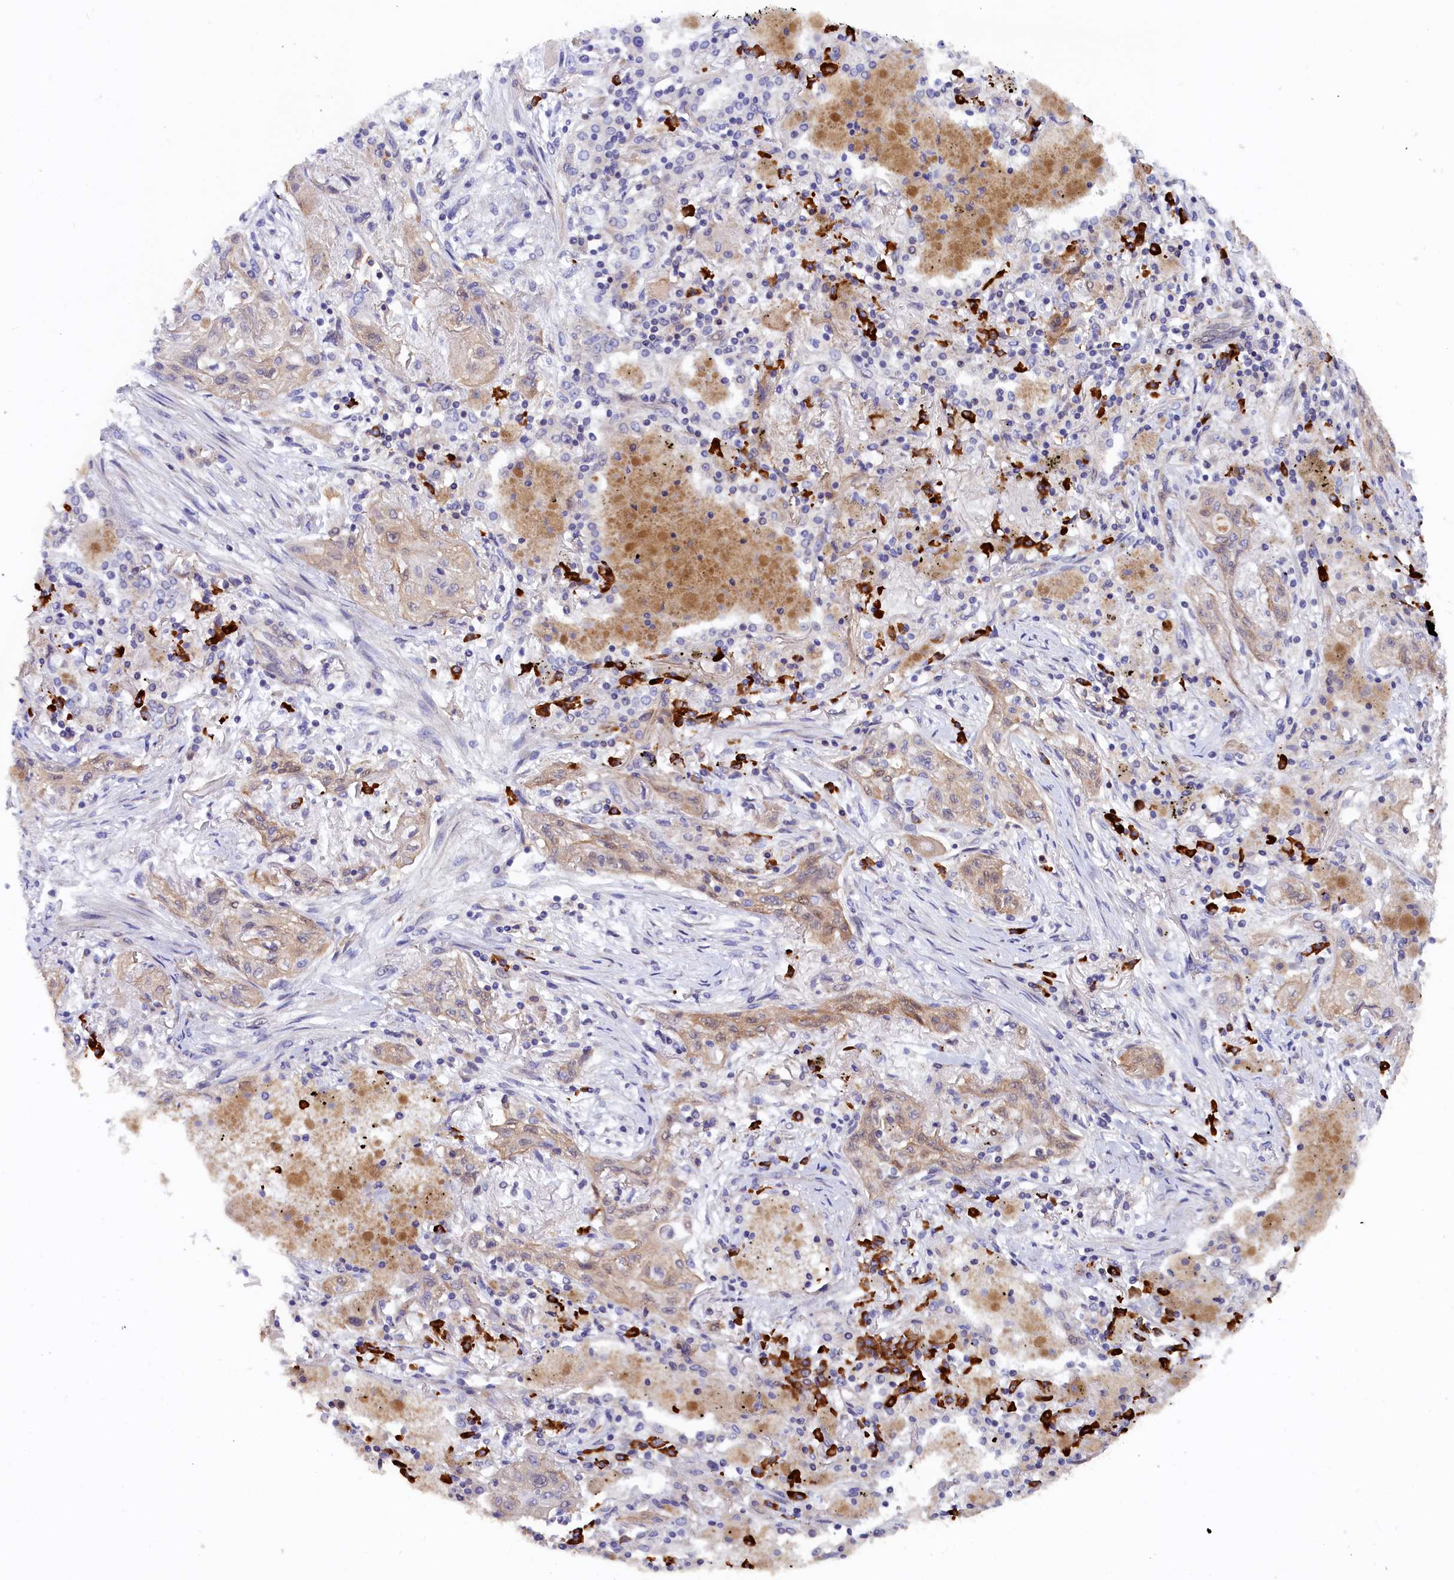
{"staining": {"intensity": "weak", "quantity": "25%-75%", "location": "cytoplasmic/membranous"}, "tissue": "lung cancer", "cell_type": "Tumor cells", "image_type": "cancer", "snomed": [{"axis": "morphology", "description": "Squamous cell carcinoma, NOS"}, {"axis": "topography", "description": "Lung"}], "caption": "An image showing weak cytoplasmic/membranous staining in approximately 25%-75% of tumor cells in lung squamous cell carcinoma, as visualized by brown immunohistochemical staining.", "gene": "JPT2", "patient": {"sex": "female", "age": 47}}